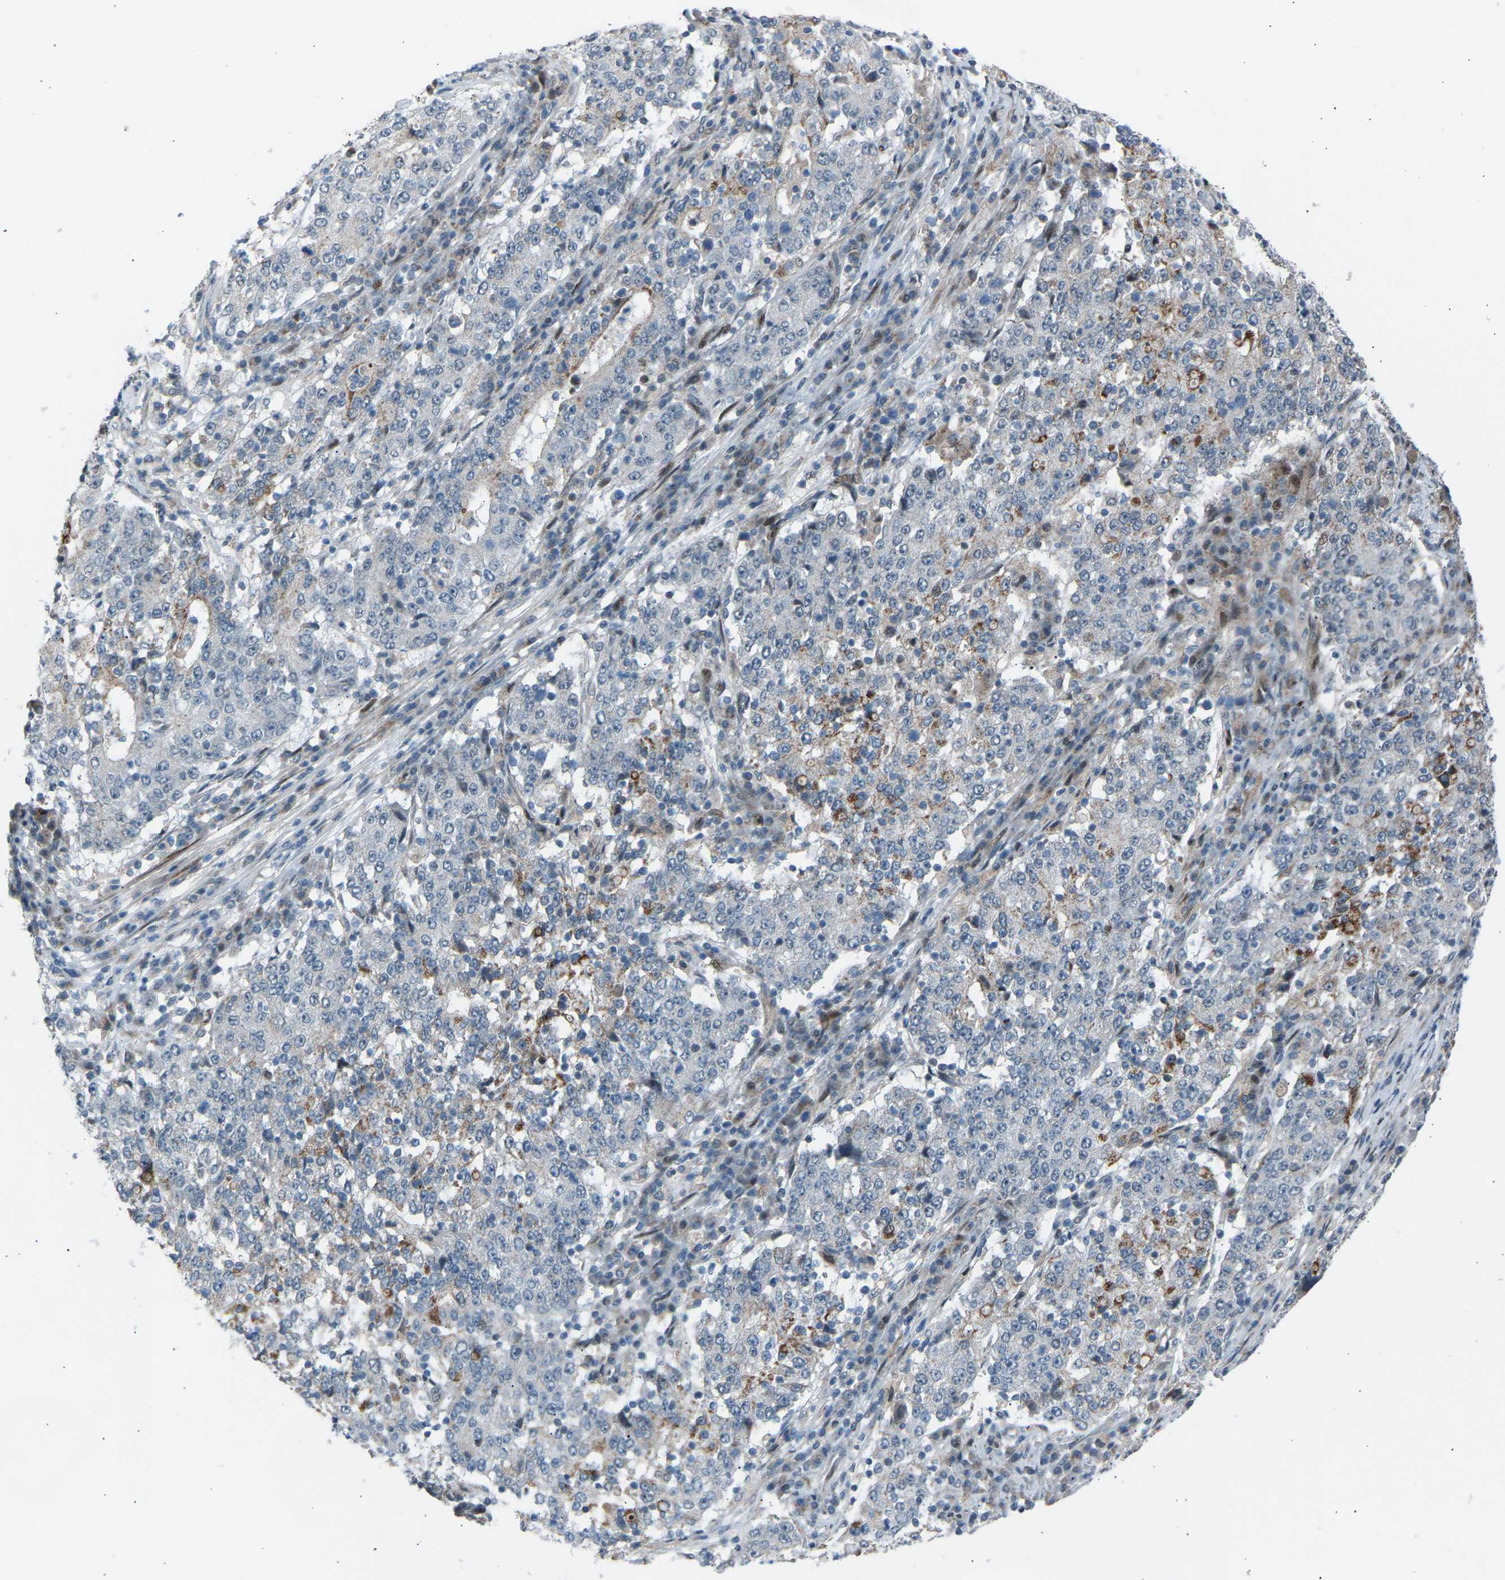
{"staining": {"intensity": "negative", "quantity": "none", "location": "none"}, "tissue": "stomach cancer", "cell_type": "Tumor cells", "image_type": "cancer", "snomed": [{"axis": "morphology", "description": "Adenocarcinoma, NOS"}, {"axis": "topography", "description": "Stomach"}], "caption": "Micrograph shows no protein staining in tumor cells of stomach cancer tissue.", "gene": "VPS41", "patient": {"sex": "male", "age": 59}}